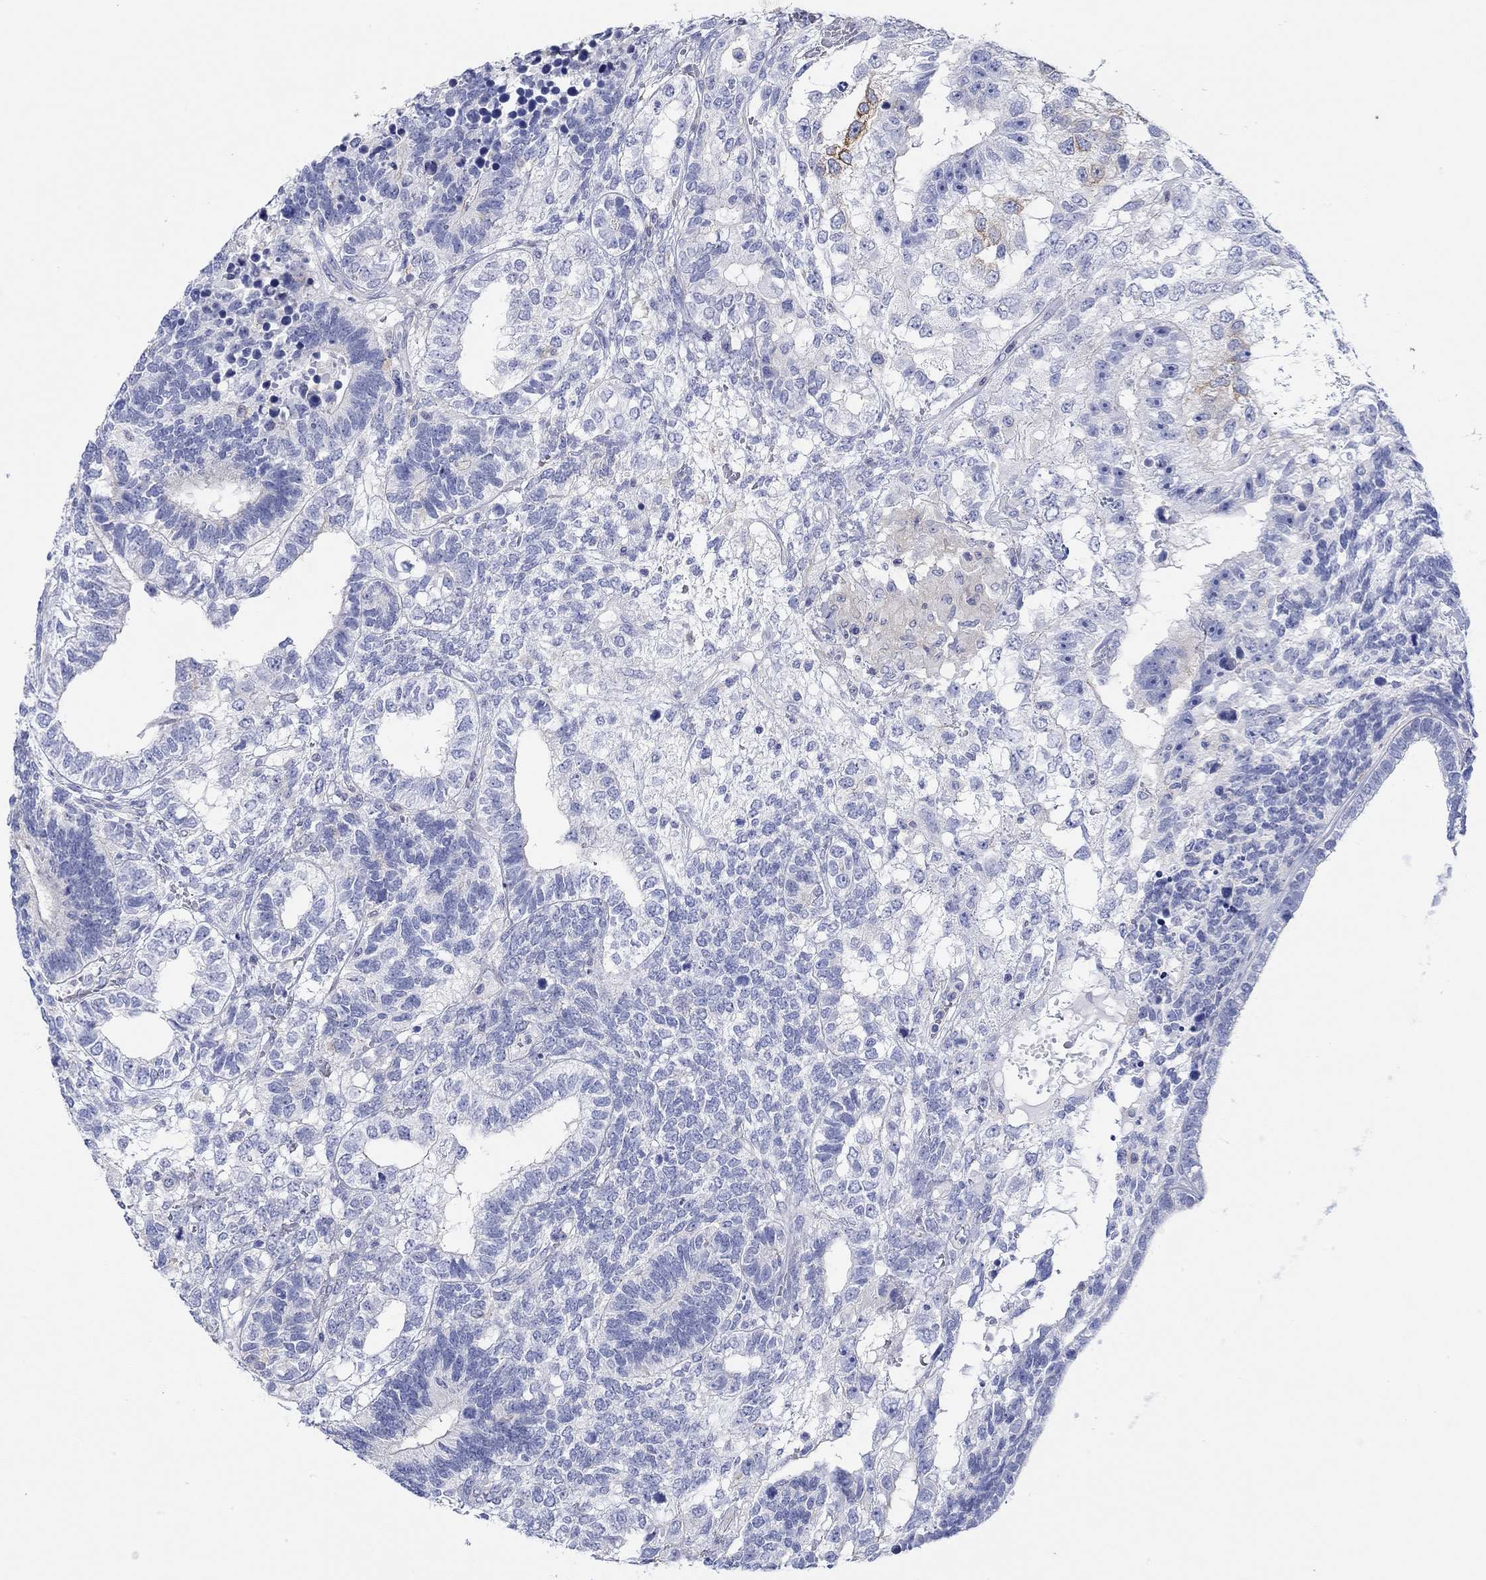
{"staining": {"intensity": "negative", "quantity": "none", "location": "none"}, "tissue": "testis cancer", "cell_type": "Tumor cells", "image_type": "cancer", "snomed": [{"axis": "morphology", "description": "Seminoma, NOS"}, {"axis": "morphology", "description": "Carcinoma, Embryonal, NOS"}, {"axis": "topography", "description": "Testis"}], "caption": "Tumor cells show no significant expression in testis cancer.", "gene": "PPIL6", "patient": {"sex": "male", "age": 41}}